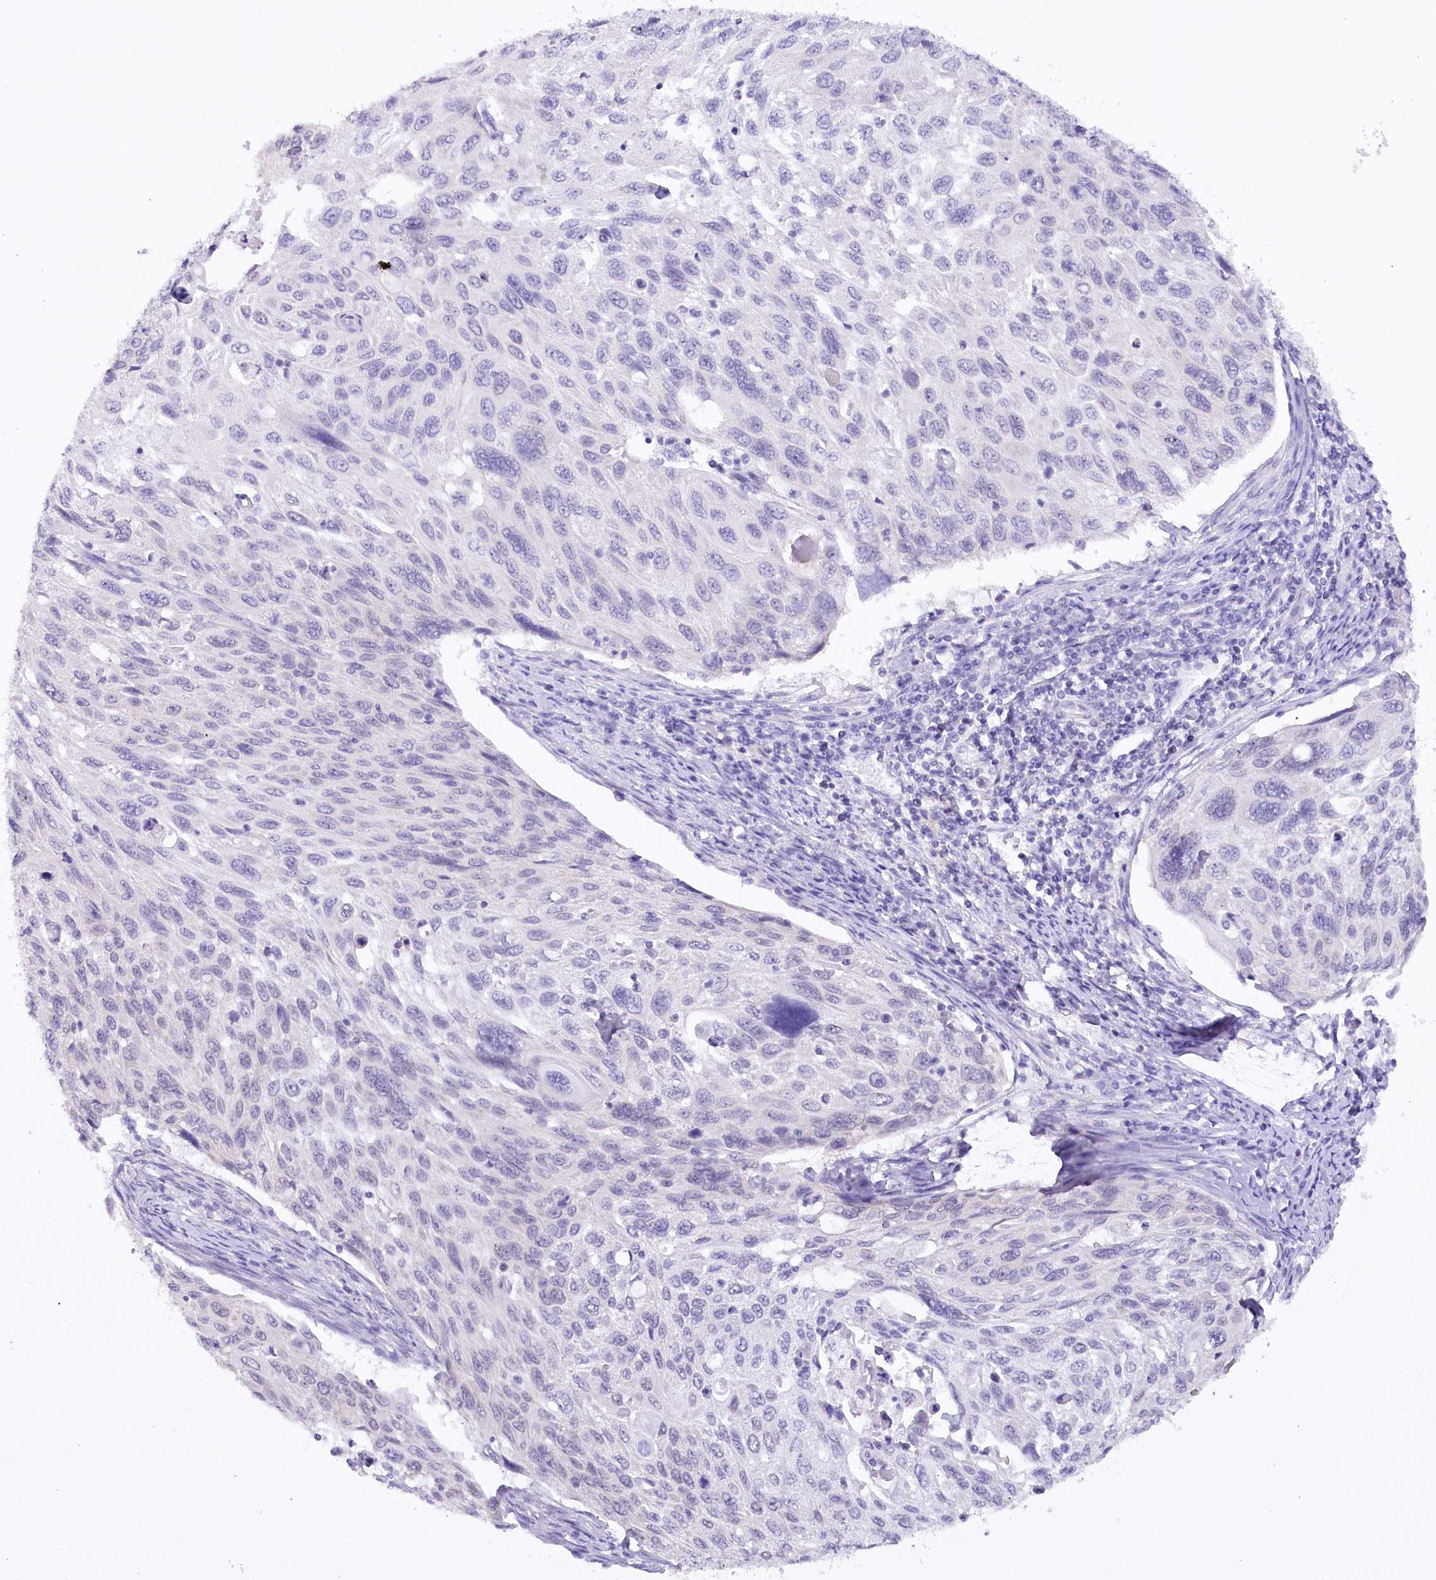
{"staining": {"intensity": "negative", "quantity": "none", "location": "none"}, "tissue": "cervical cancer", "cell_type": "Tumor cells", "image_type": "cancer", "snomed": [{"axis": "morphology", "description": "Squamous cell carcinoma, NOS"}, {"axis": "topography", "description": "Cervix"}], "caption": "A high-resolution histopathology image shows immunohistochemistry (IHC) staining of squamous cell carcinoma (cervical), which displays no significant staining in tumor cells. The staining is performed using DAB (3,3'-diaminobenzidine) brown chromogen with nuclei counter-stained in using hematoxylin.", "gene": "HNRNPA0", "patient": {"sex": "female", "age": 70}}